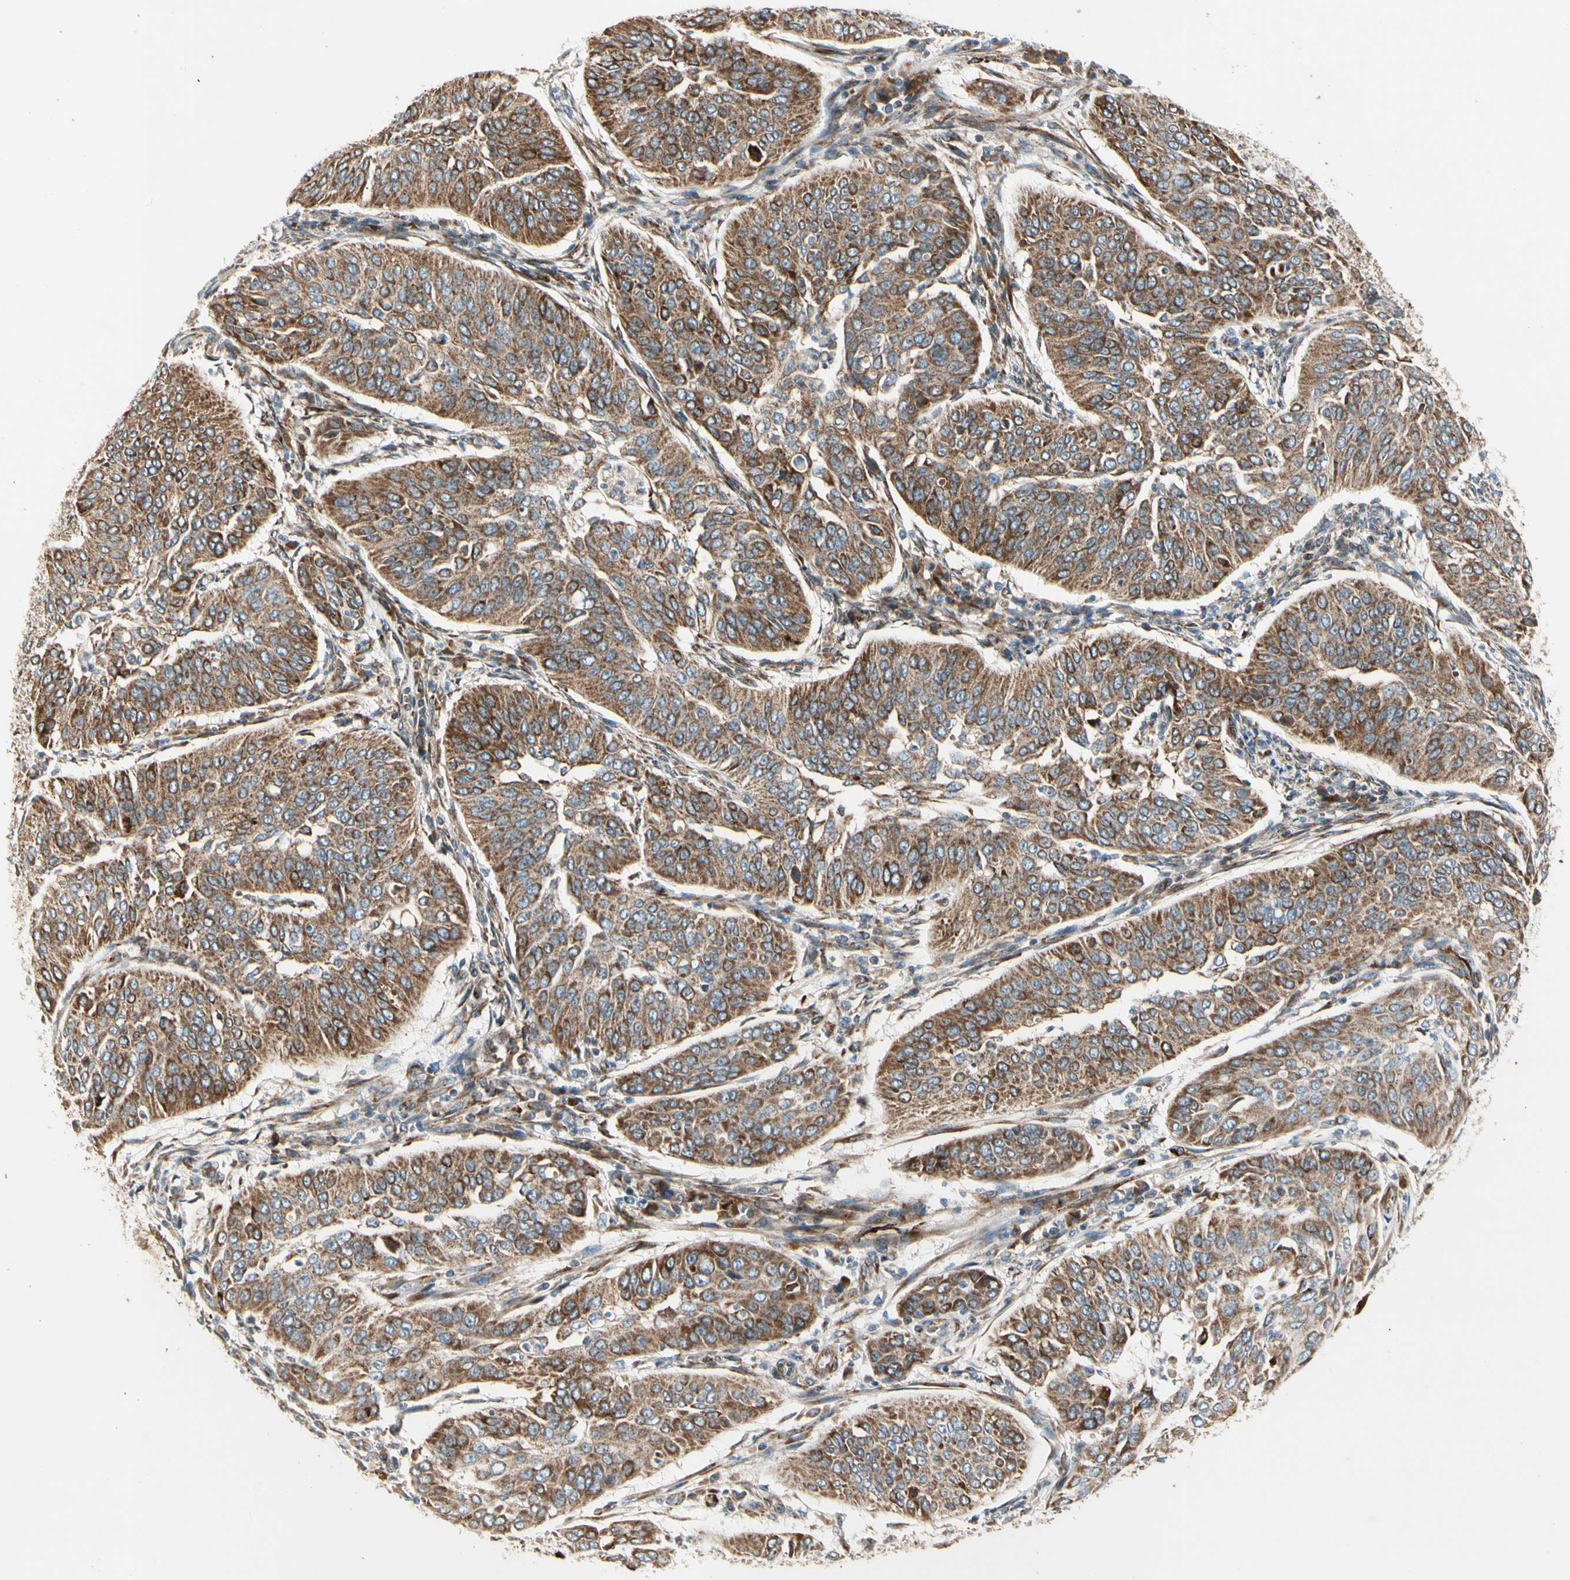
{"staining": {"intensity": "moderate", "quantity": ">75%", "location": "cytoplasmic/membranous"}, "tissue": "cervical cancer", "cell_type": "Tumor cells", "image_type": "cancer", "snomed": [{"axis": "morphology", "description": "Normal tissue, NOS"}, {"axis": "morphology", "description": "Squamous cell carcinoma, NOS"}, {"axis": "topography", "description": "Cervix"}], "caption": "Immunohistochemistry (IHC) micrograph of human cervical squamous cell carcinoma stained for a protein (brown), which shows medium levels of moderate cytoplasmic/membranous positivity in approximately >75% of tumor cells.", "gene": "MRPL9", "patient": {"sex": "female", "age": 39}}